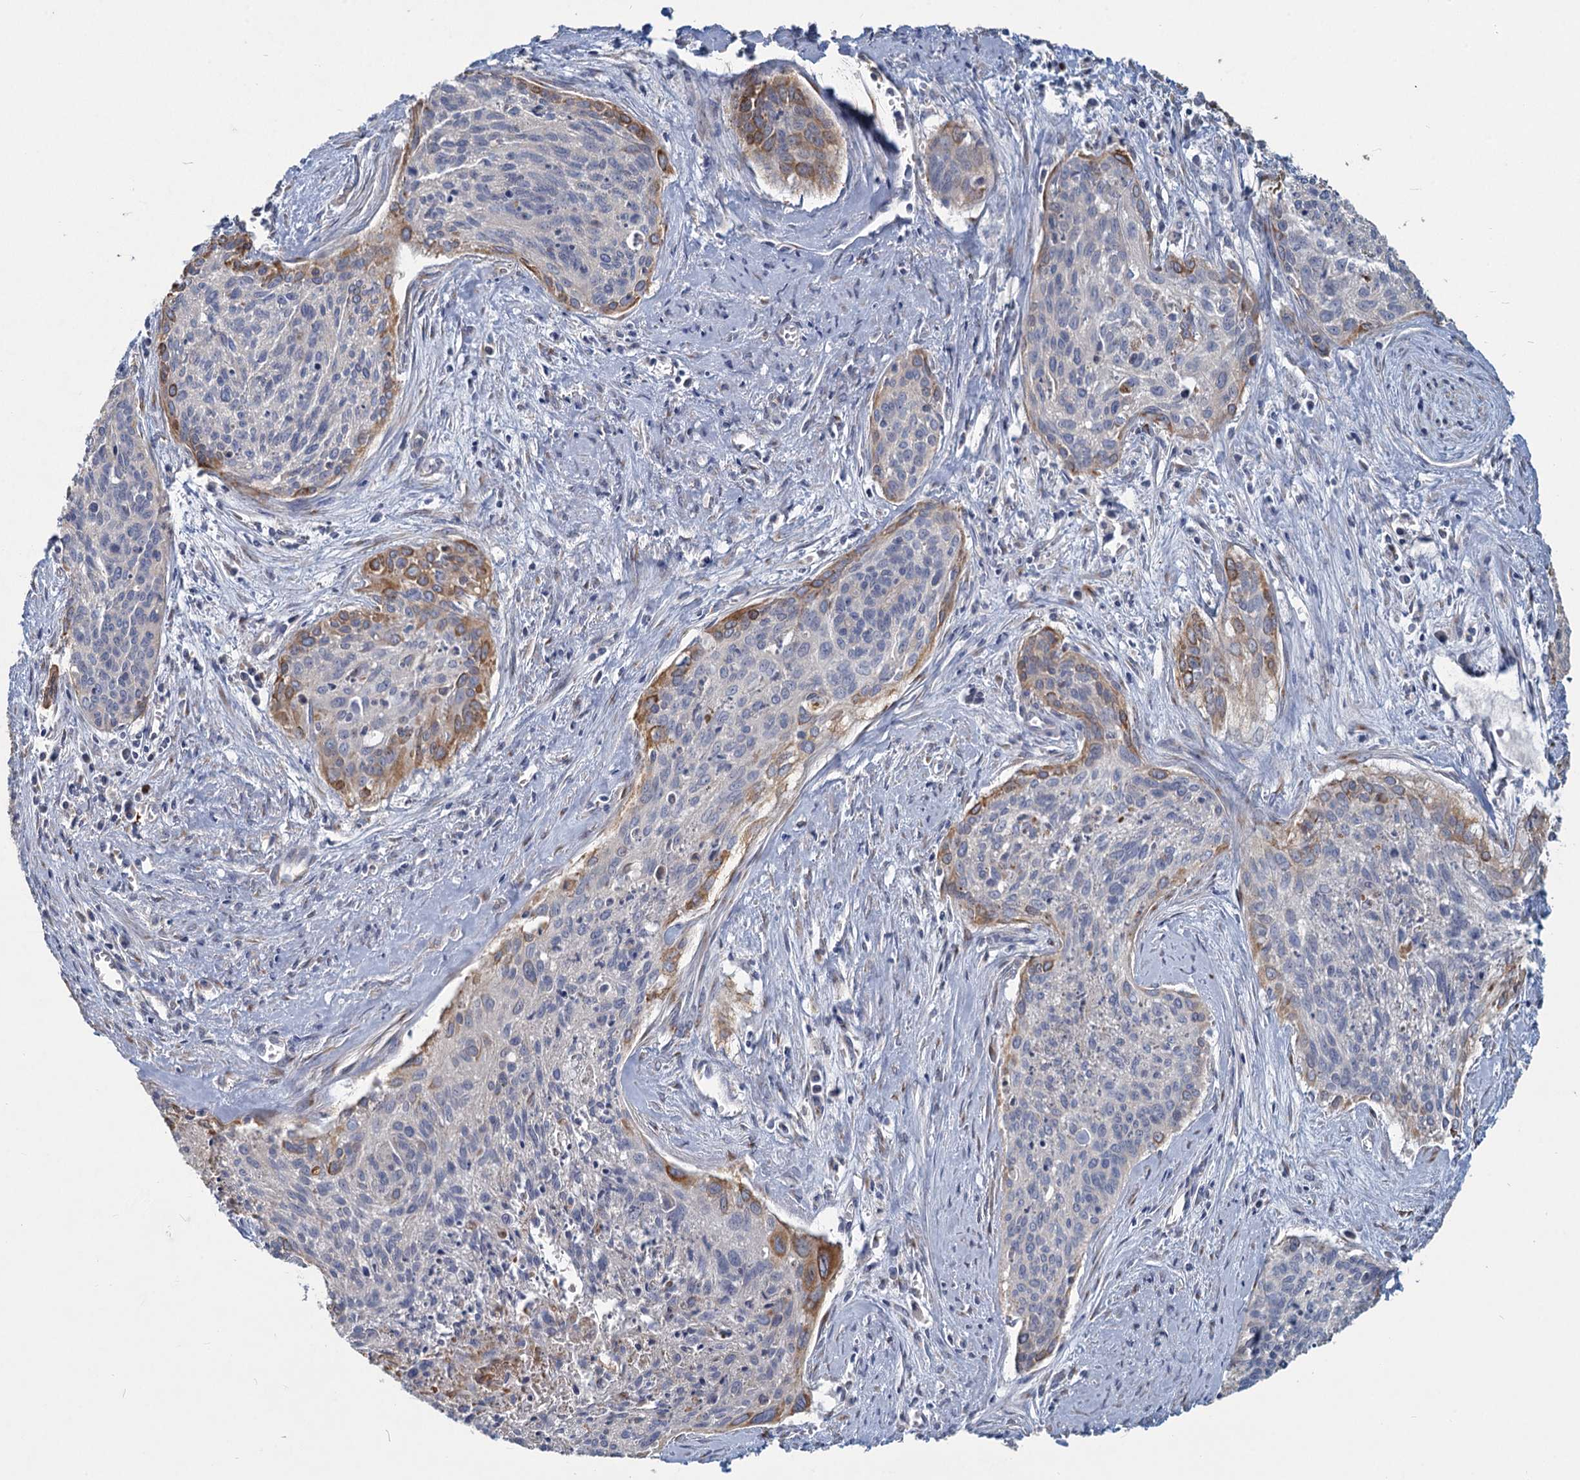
{"staining": {"intensity": "moderate", "quantity": "<25%", "location": "cytoplasmic/membranous"}, "tissue": "cervical cancer", "cell_type": "Tumor cells", "image_type": "cancer", "snomed": [{"axis": "morphology", "description": "Squamous cell carcinoma, NOS"}, {"axis": "topography", "description": "Cervix"}], "caption": "Squamous cell carcinoma (cervical) stained for a protein (brown) shows moderate cytoplasmic/membranous positive expression in approximately <25% of tumor cells.", "gene": "HES2", "patient": {"sex": "female", "age": 55}}